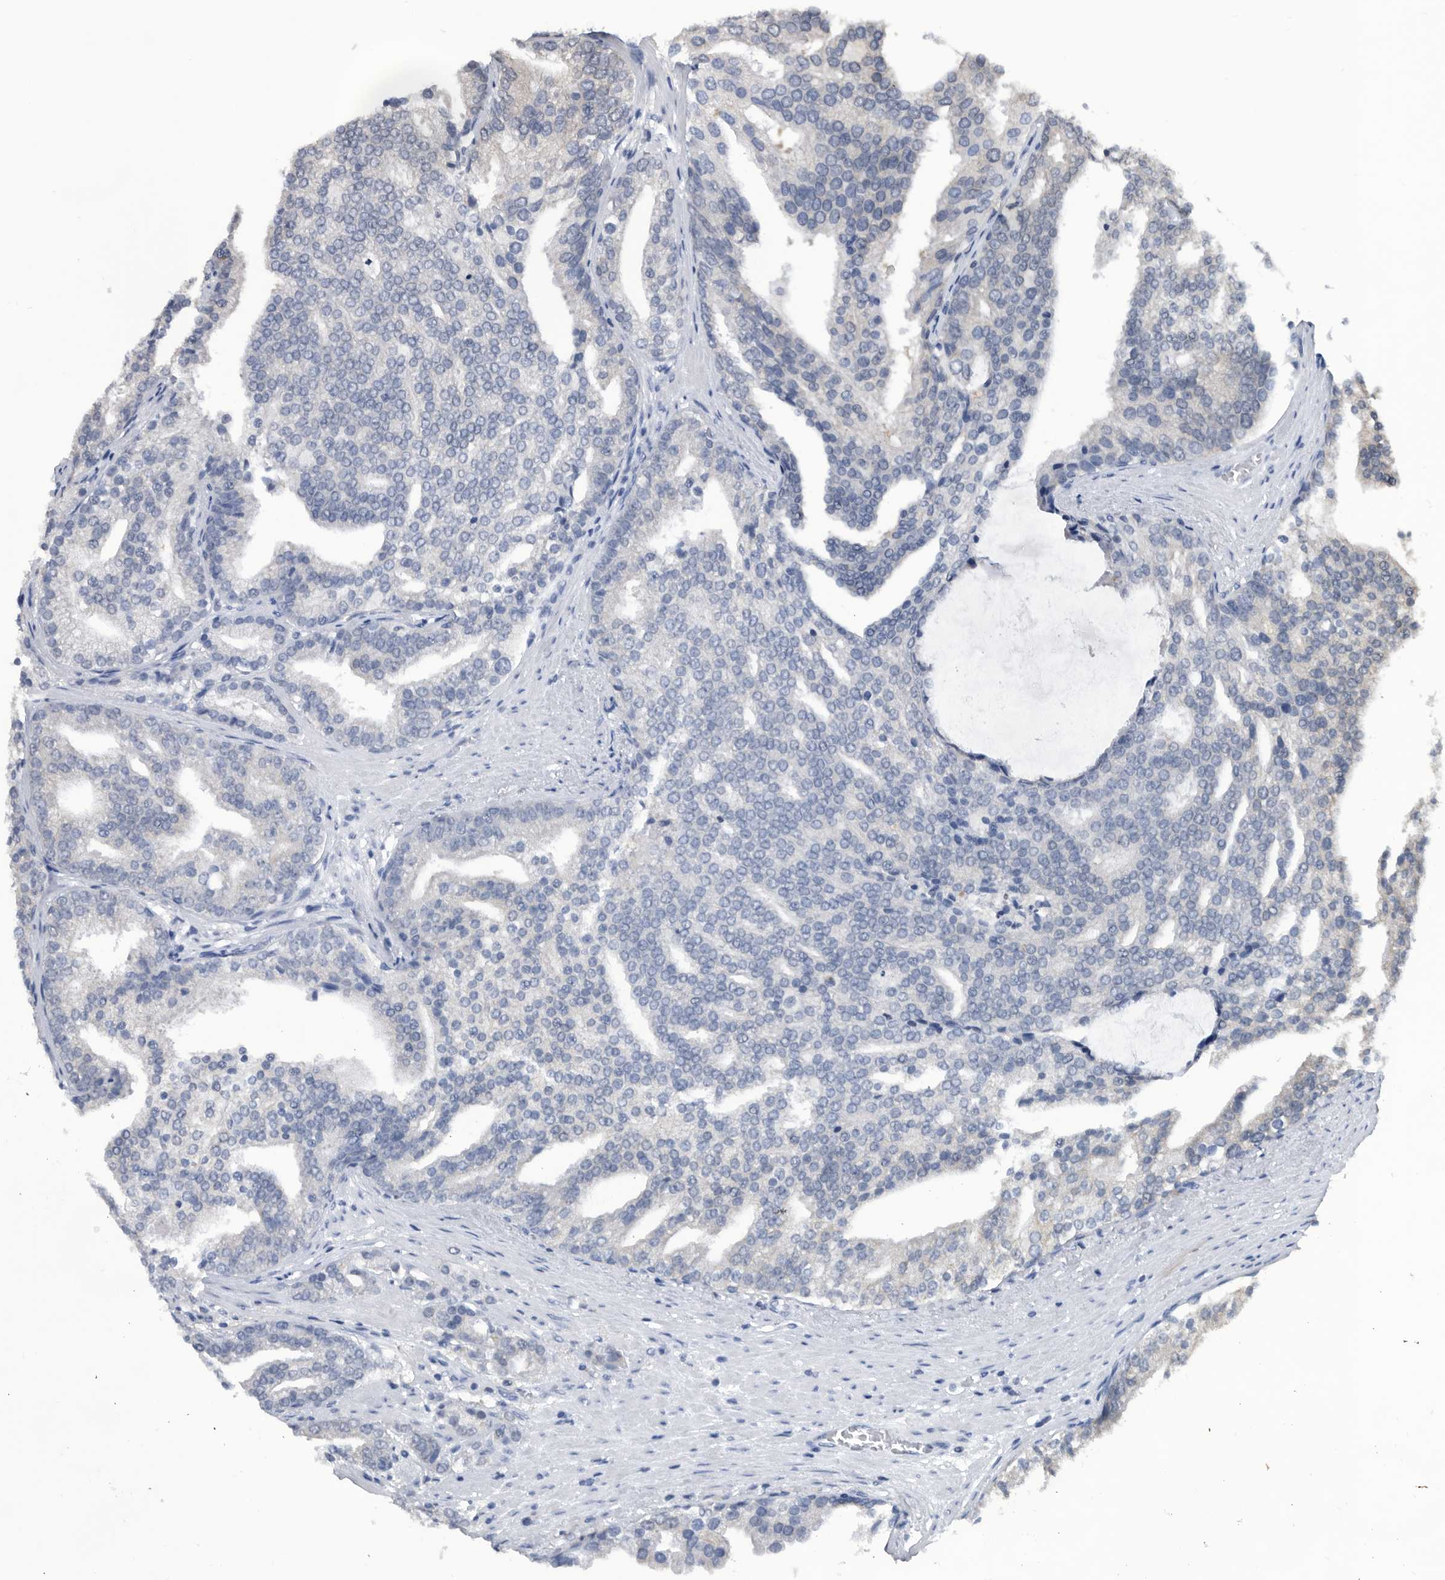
{"staining": {"intensity": "negative", "quantity": "none", "location": "none"}, "tissue": "prostate cancer", "cell_type": "Tumor cells", "image_type": "cancer", "snomed": [{"axis": "morphology", "description": "Adenocarcinoma, Low grade"}, {"axis": "topography", "description": "Prostate"}], "caption": "Tumor cells show no significant positivity in prostate cancer (adenocarcinoma (low-grade)).", "gene": "TSTD1", "patient": {"sex": "male", "age": 67}}